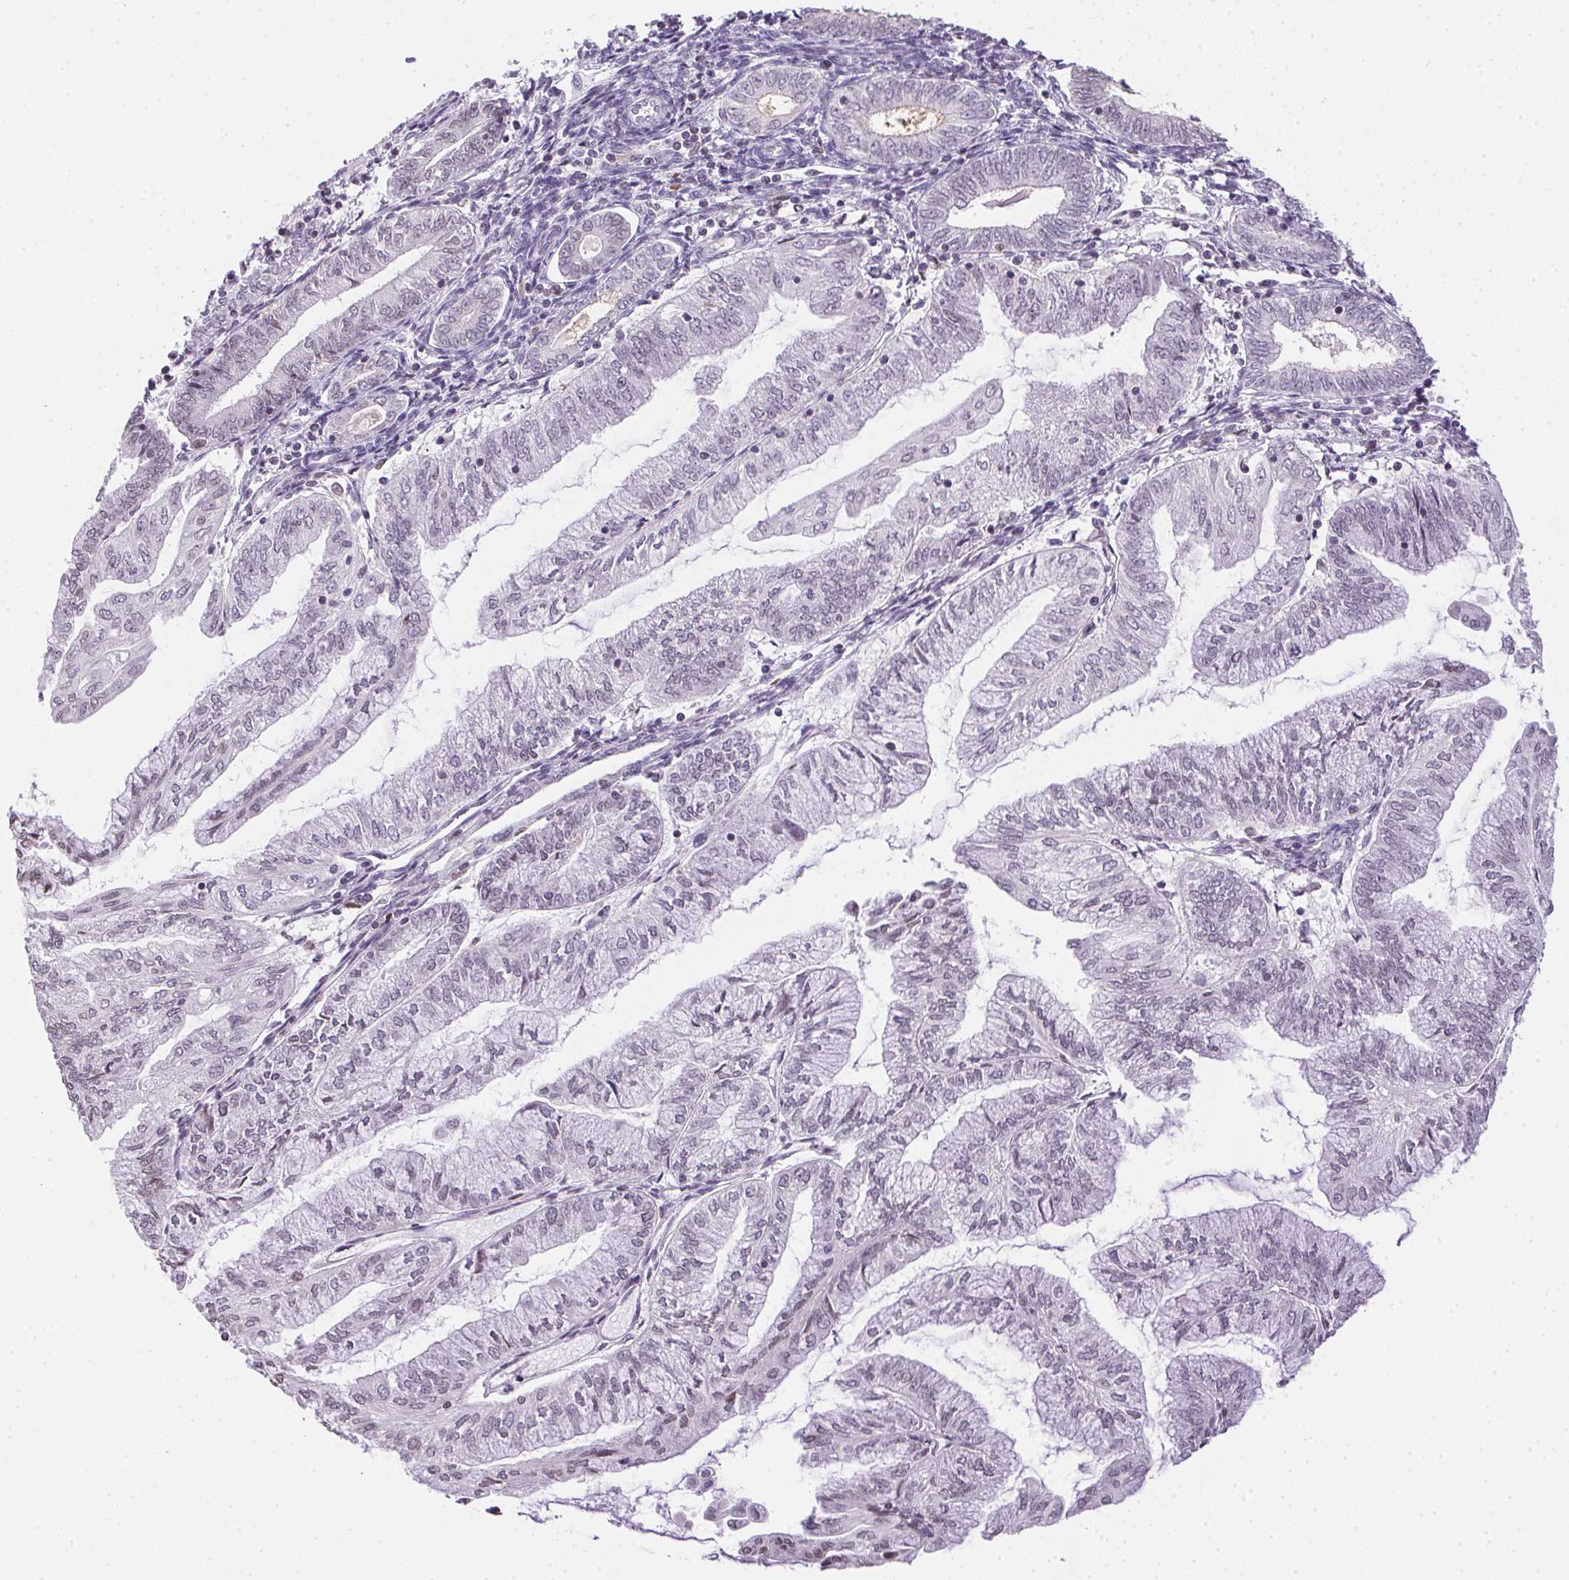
{"staining": {"intensity": "negative", "quantity": "none", "location": "none"}, "tissue": "endometrial cancer", "cell_type": "Tumor cells", "image_type": "cancer", "snomed": [{"axis": "morphology", "description": "Adenocarcinoma, NOS"}, {"axis": "topography", "description": "Endometrium"}], "caption": "Immunohistochemistry of endometrial cancer (adenocarcinoma) exhibits no positivity in tumor cells.", "gene": "PRL", "patient": {"sex": "female", "age": 55}}